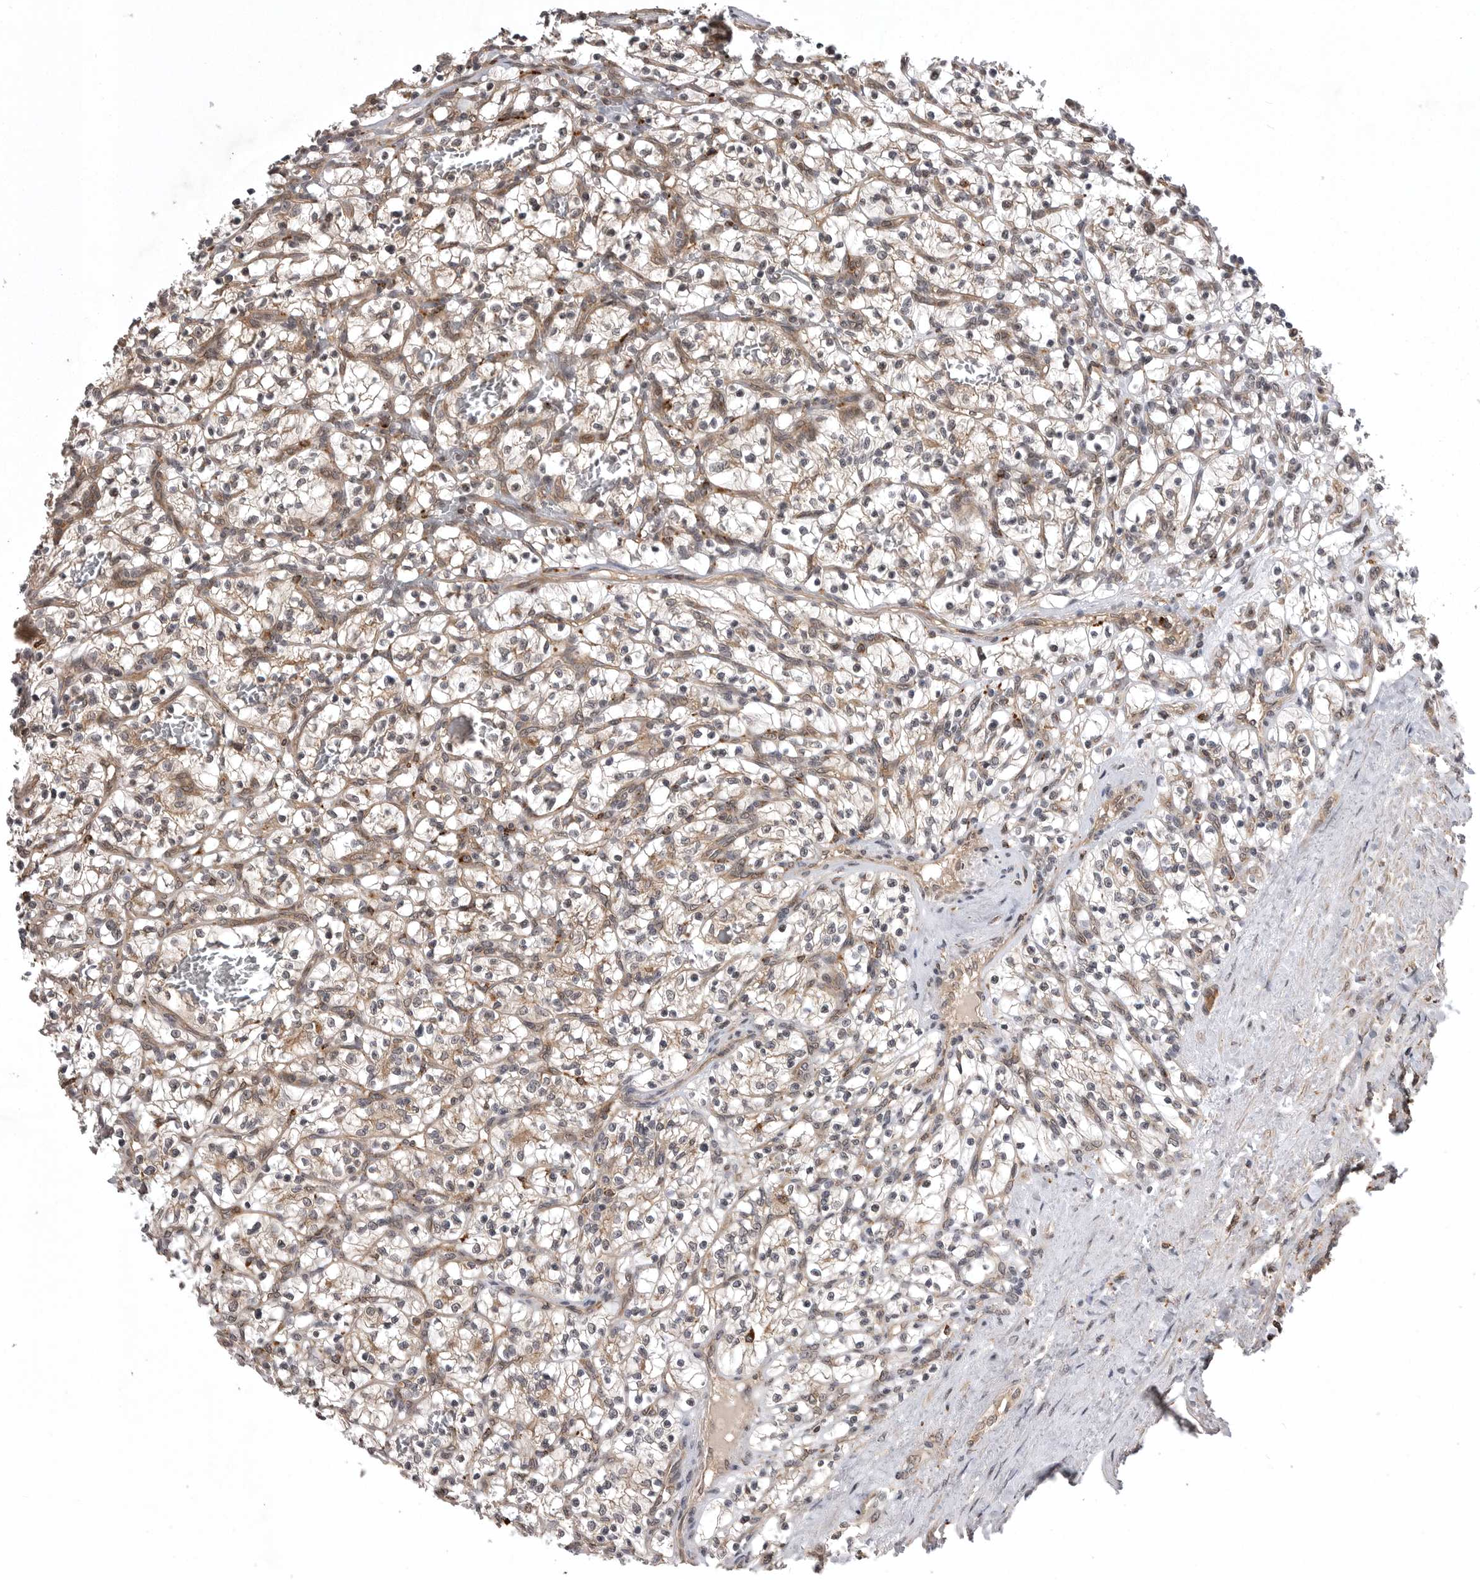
{"staining": {"intensity": "weak", "quantity": "<25%", "location": "cytoplasmic/membranous"}, "tissue": "renal cancer", "cell_type": "Tumor cells", "image_type": "cancer", "snomed": [{"axis": "morphology", "description": "Adenocarcinoma, NOS"}, {"axis": "topography", "description": "Kidney"}], "caption": "This is an IHC micrograph of human renal adenocarcinoma. There is no expression in tumor cells.", "gene": "AOAH", "patient": {"sex": "female", "age": 57}}